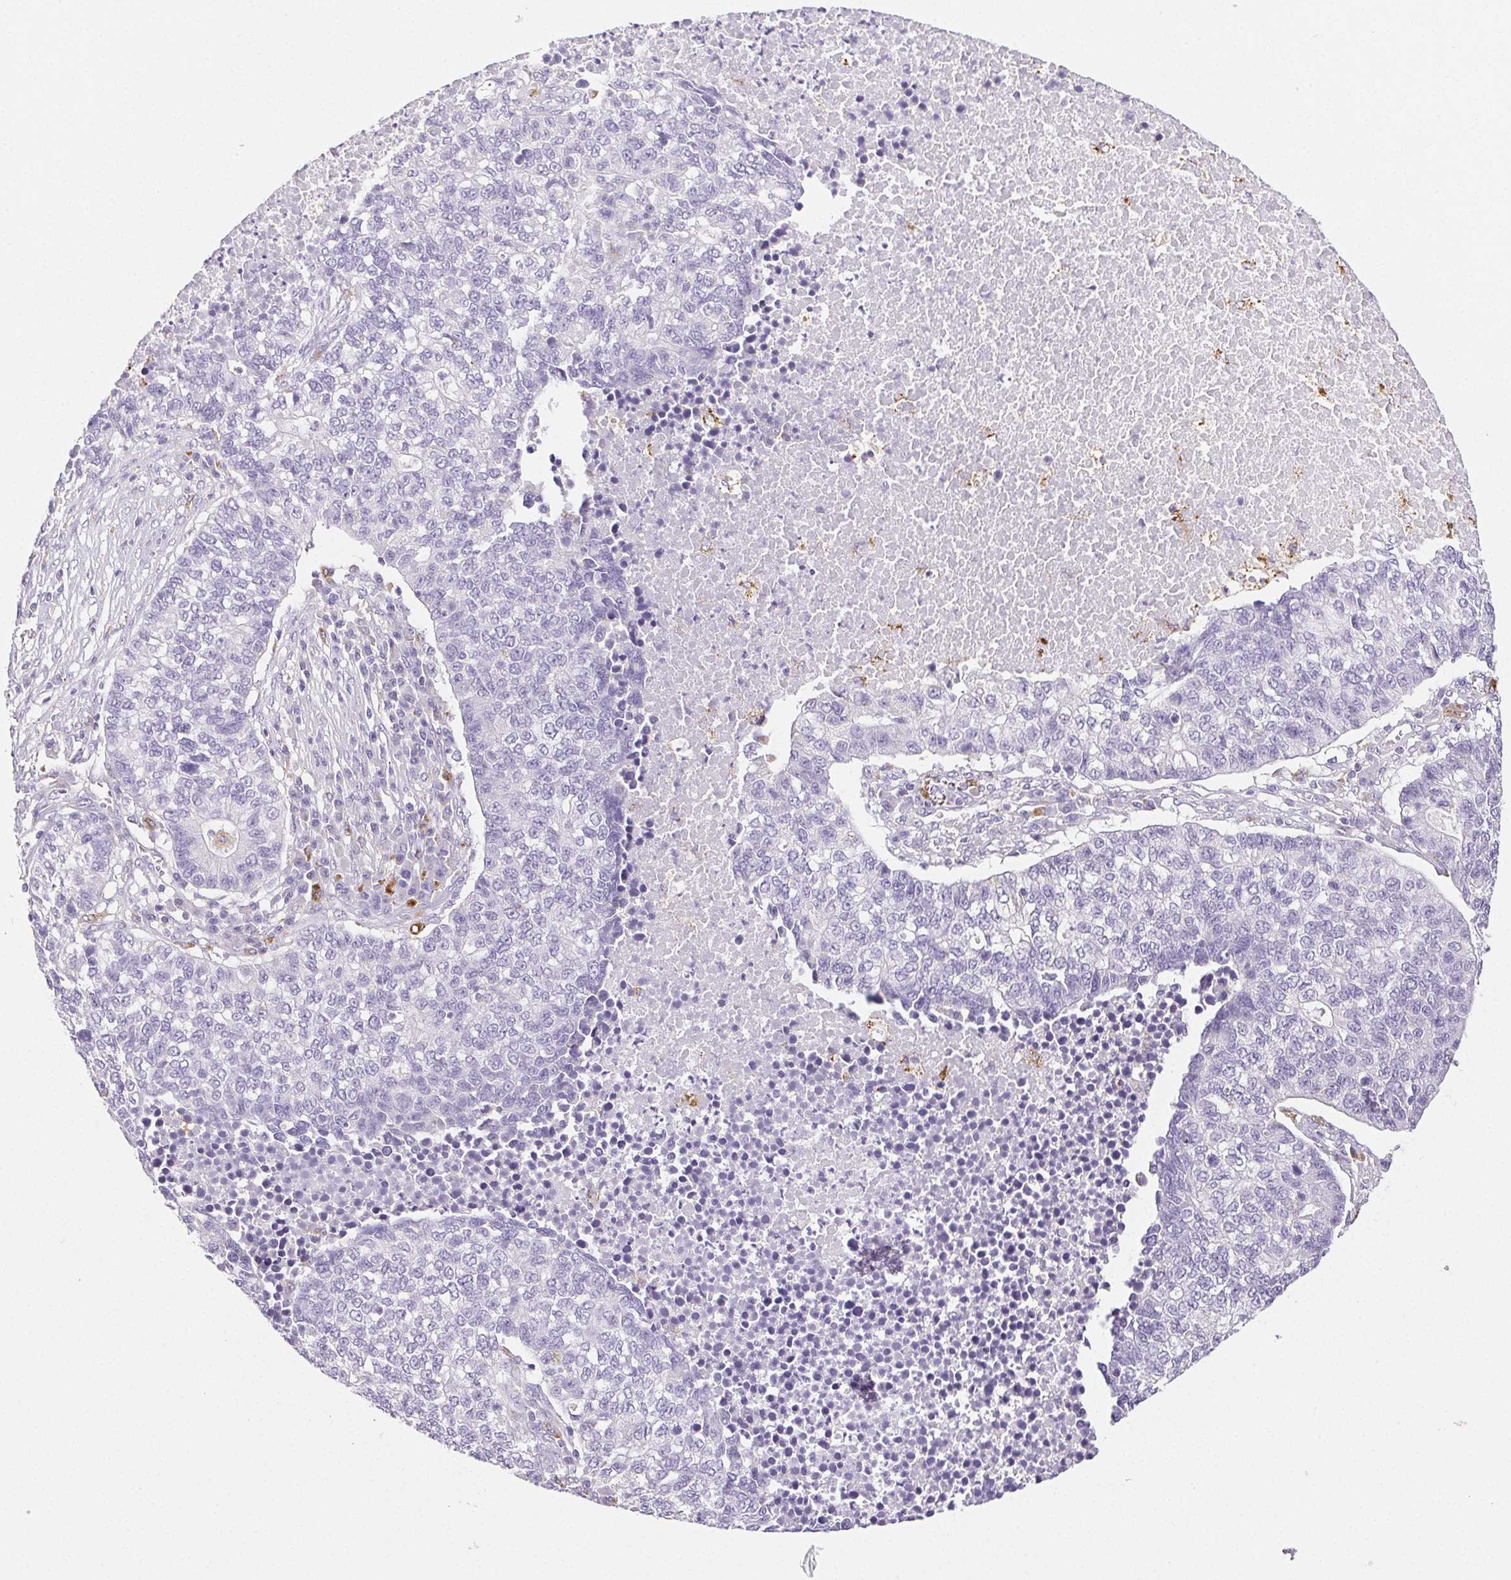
{"staining": {"intensity": "negative", "quantity": "none", "location": "none"}, "tissue": "lung cancer", "cell_type": "Tumor cells", "image_type": "cancer", "snomed": [{"axis": "morphology", "description": "Adenocarcinoma, NOS"}, {"axis": "topography", "description": "Lung"}], "caption": "An IHC histopathology image of lung cancer is shown. There is no staining in tumor cells of lung cancer.", "gene": "LIPA", "patient": {"sex": "male", "age": 57}}